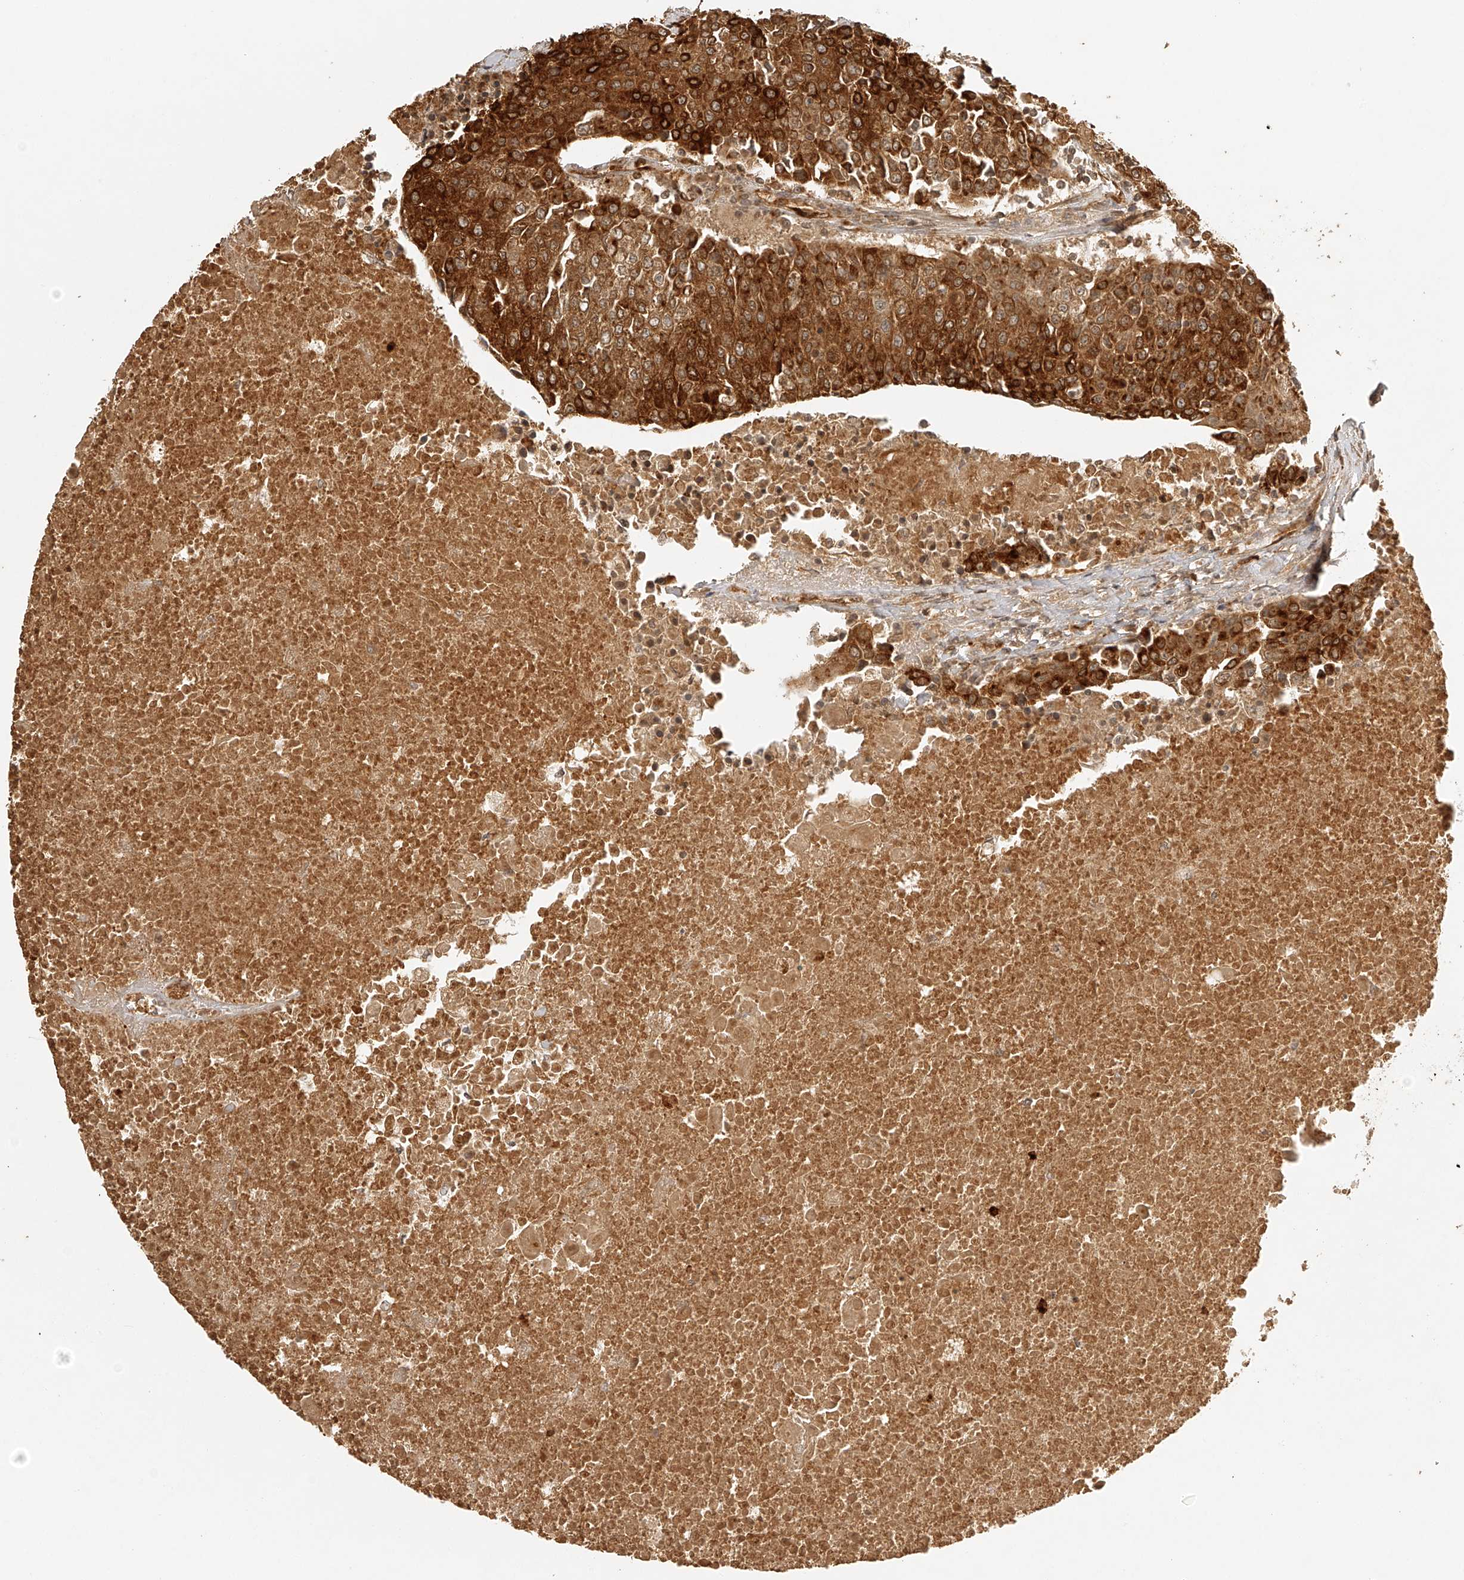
{"staining": {"intensity": "strong", "quantity": ">75%", "location": "cytoplasmic/membranous"}, "tissue": "urothelial cancer", "cell_type": "Tumor cells", "image_type": "cancer", "snomed": [{"axis": "morphology", "description": "Urothelial carcinoma, High grade"}, {"axis": "topography", "description": "Urinary bladder"}], "caption": "The histopathology image shows immunohistochemical staining of urothelial carcinoma (high-grade). There is strong cytoplasmic/membranous staining is seen in approximately >75% of tumor cells.", "gene": "BCL2L11", "patient": {"sex": "female", "age": 85}}